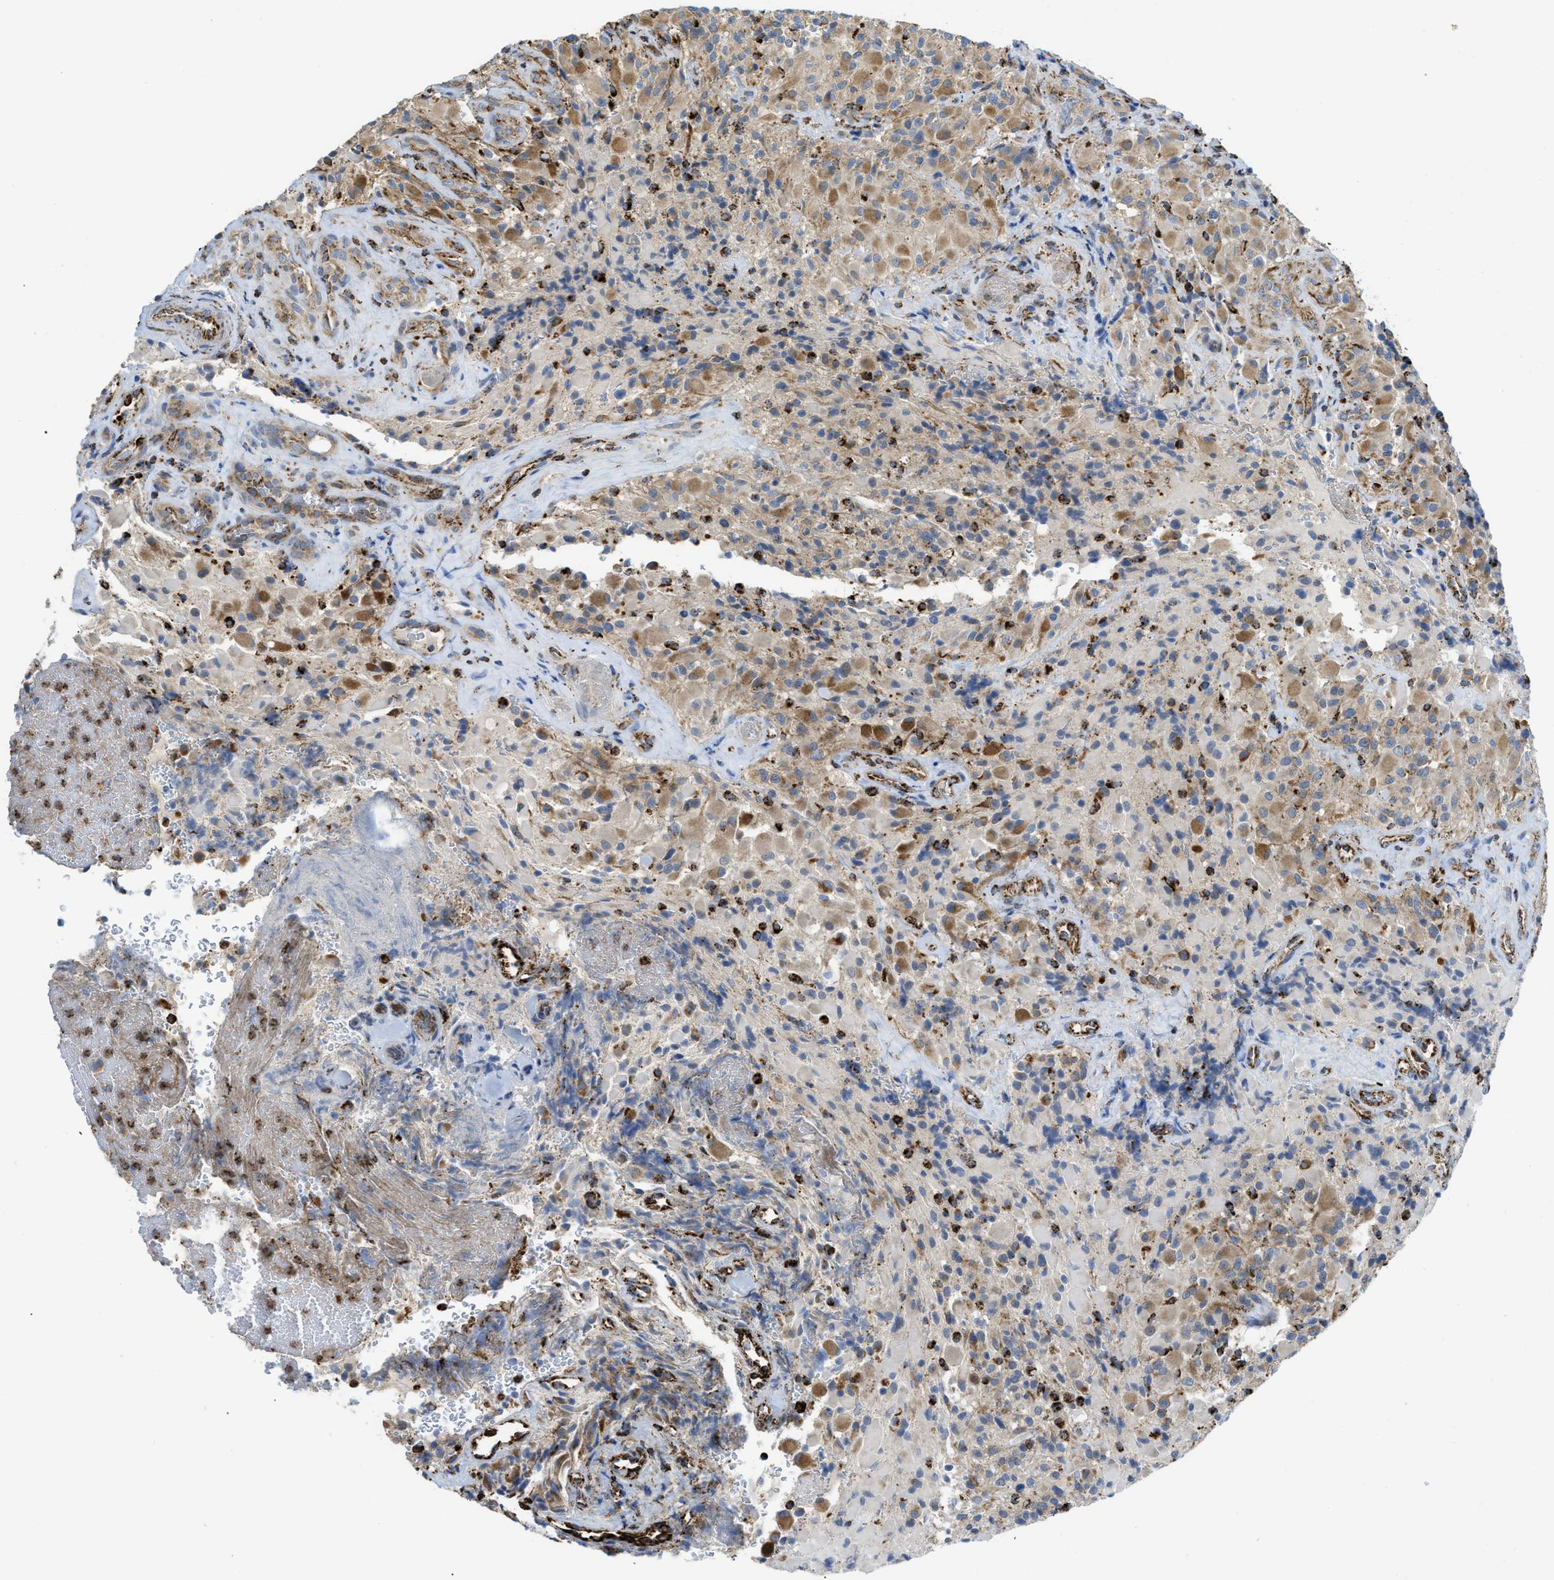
{"staining": {"intensity": "moderate", "quantity": ">75%", "location": "cytoplasmic/membranous"}, "tissue": "glioma", "cell_type": "Tumor cells", "image_type": "cancer", "snomed": [{"axis": "morphology", "description": "Glioma, malignant, High grade"}, {"axis": "topography", "description": "Brain"}], "caption": "Glioma stained for a protein (brown) shows moderate cytoplasmic/membranous positive positivity in approximately >75% of tumor cells.", "gene": "SQOR", "patient": {"sex": "male", "age": 71}}